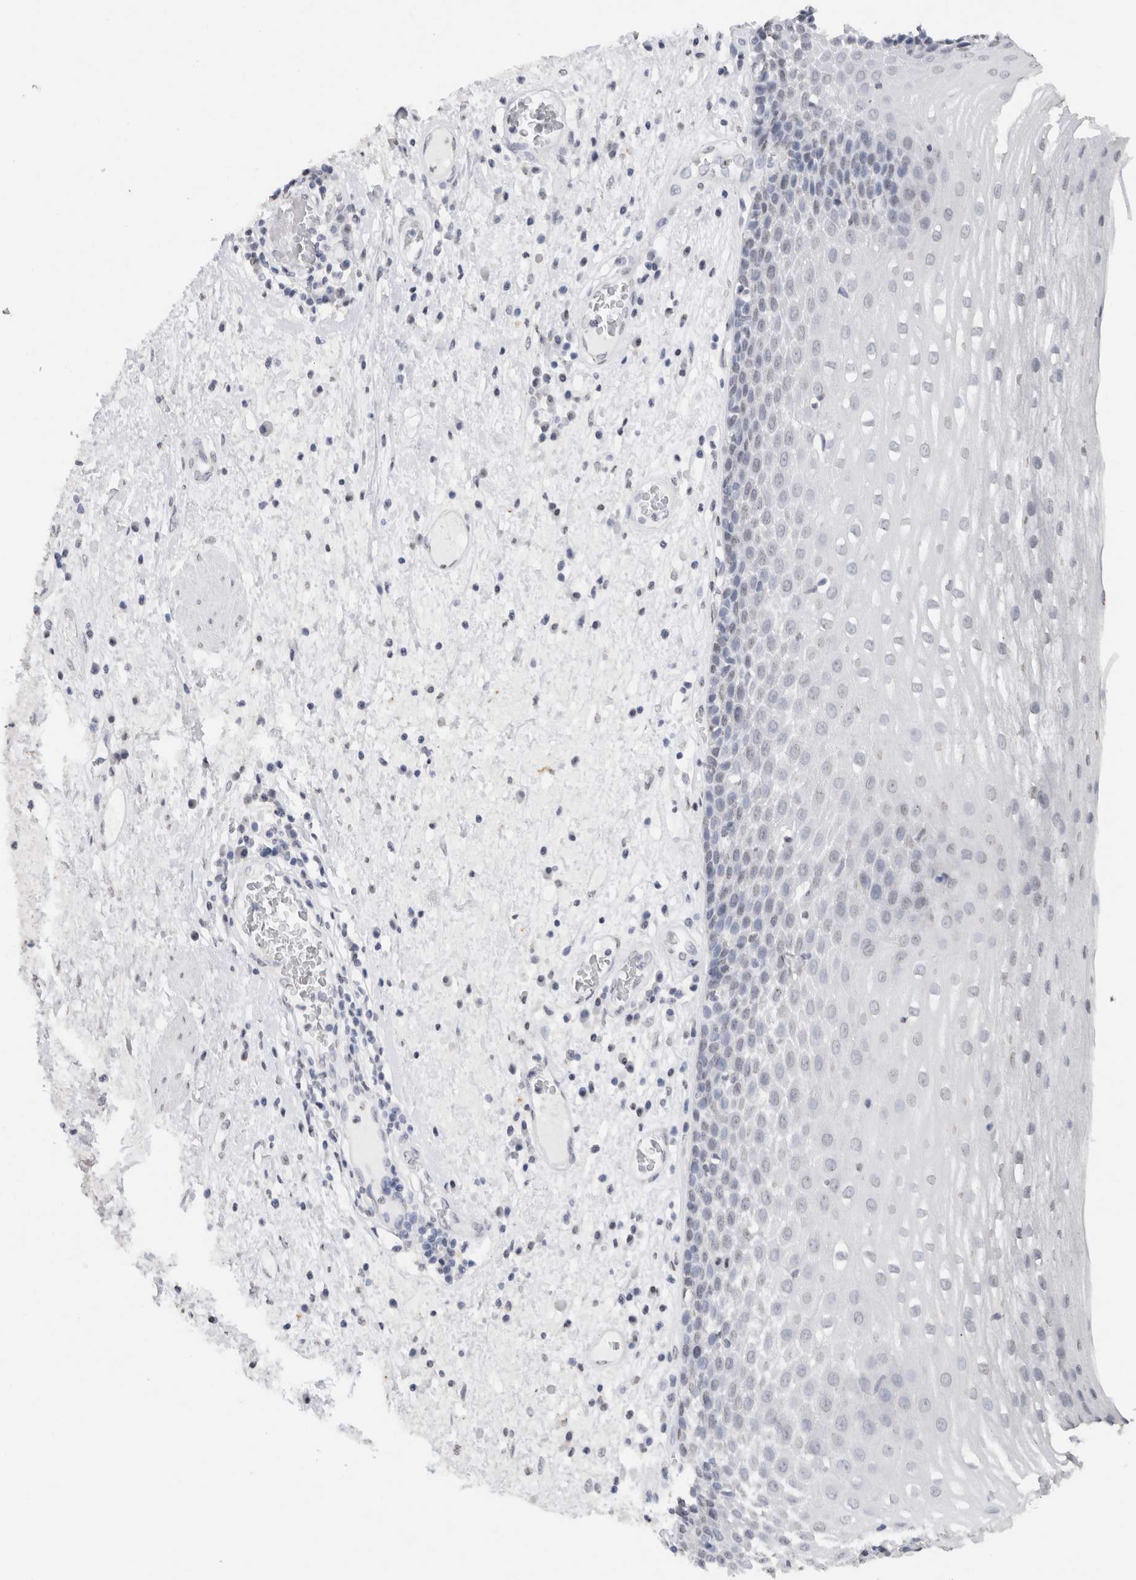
{"staining": {"intensity": "negative", "quantity": "none", "location": "none"}, "tissue": "esophagus", "cell_type": "Squamous epithelial cells", "image_type": "normal", "snomed": [{"axis": "morphology", "description": "Normal tissue, NOS"}, {"axis": "morphology", "description": "Adenocarcinoma, NOS"}, {"axis": "topography", "description": "Esophagus"}], "caption": "The image reveals no staining of squamous epithelial cells in normal esophagus. (DAB (3,3'-diaminobenzidine) IHC with hematoxylin counter stain).", "gene": "CNTN1", "patient": {"sex": "male", "age": 62}}